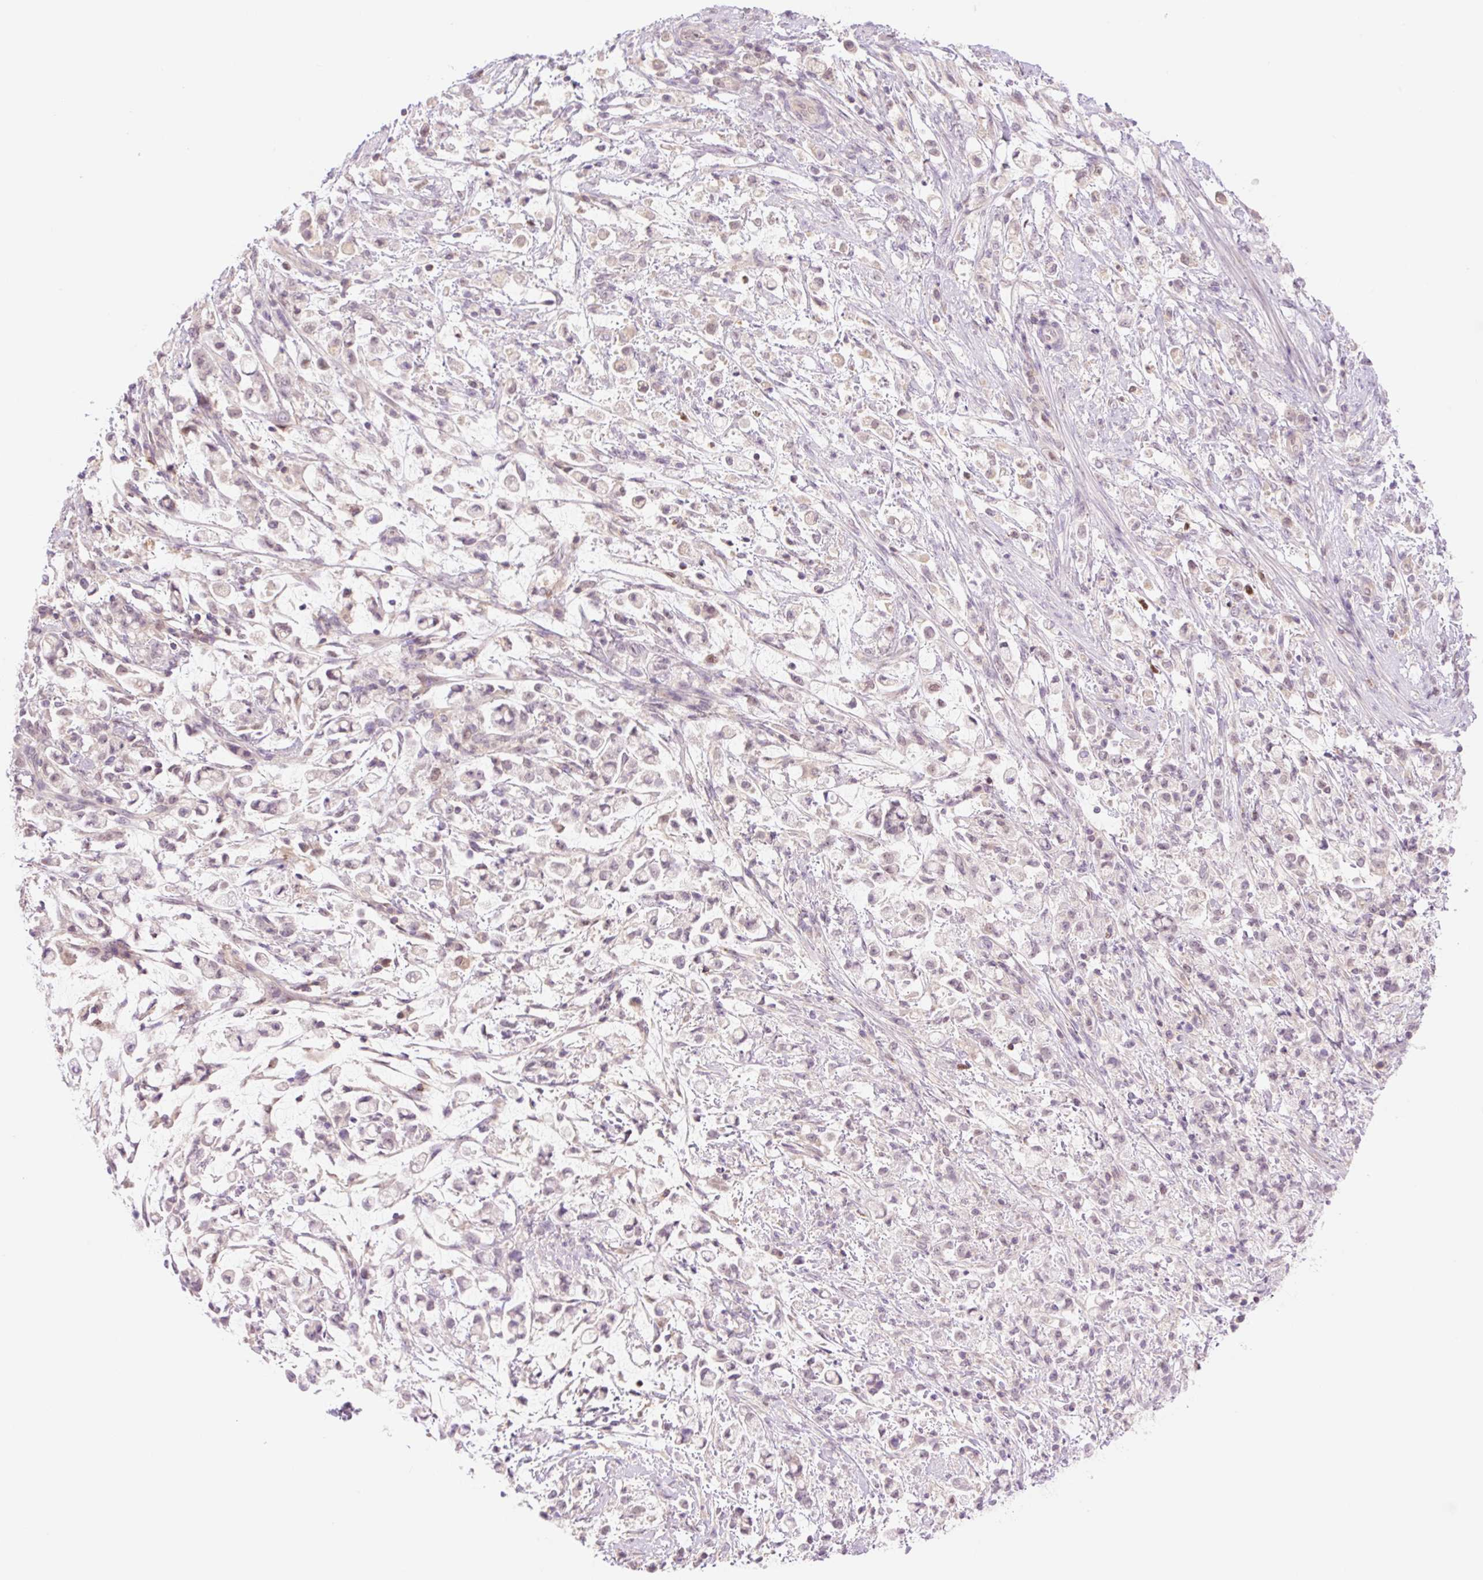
{"staining": {"intensity": "negative", "quantity": "none", "location": "none"}, "tissue": "stomach cancer", "cell_type": "Tumor cells", "image_type": "cancer", "snomed": [{"axis": "morphology", "description": "Adenocarcinoma, NOS"}, {"axis": "topography", "description": "Stomach"}], "caption": "This is a image of IHC staining of adenocarcinoma (stomach), which shows no staining in tumor cells.", "gene": "HEBP1", "patient": {"sex": "female", "age": 60}}